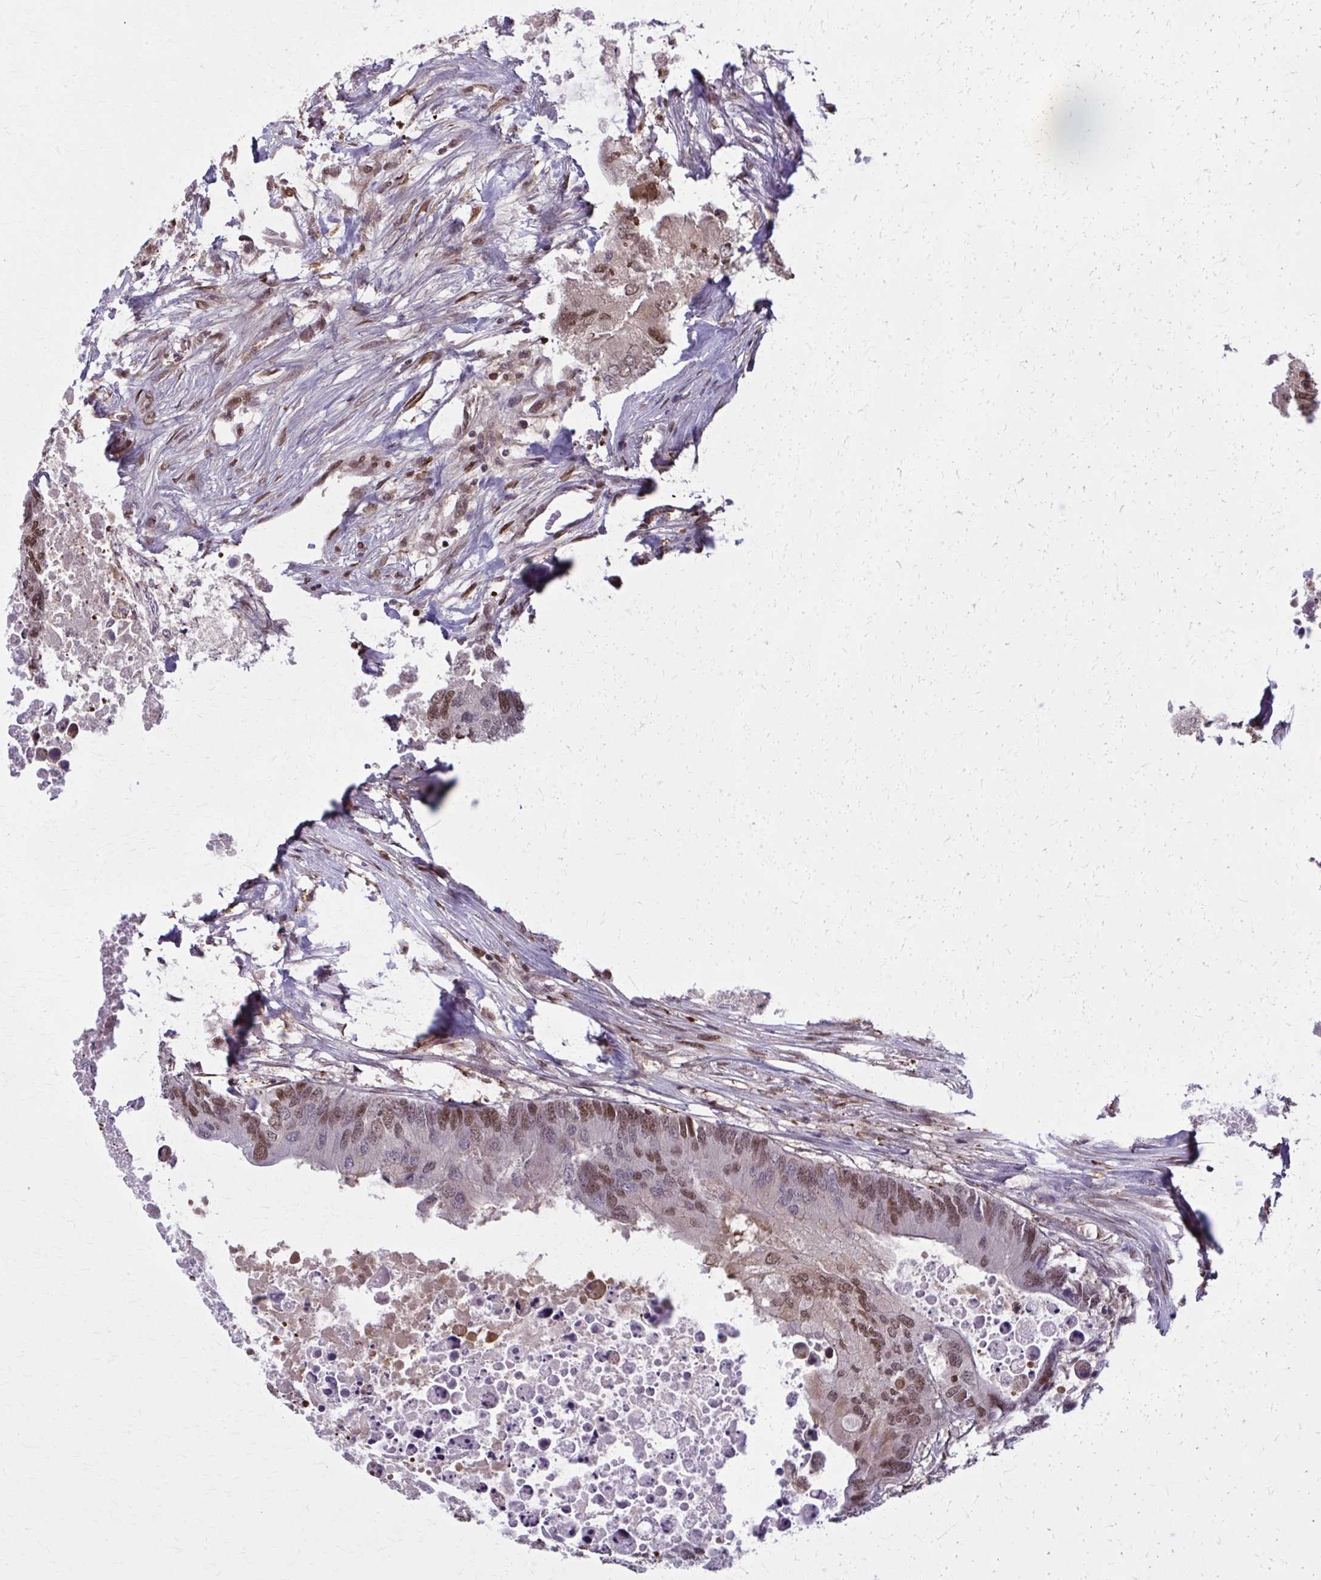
{"staining": {"intensity": "moderate", "quantity": ">75%", "location": "nuclear"}, "tissue": "colorectal cancer", "cell_type": "Tumor cells", "image_type": "cancer", "snomed": [{"axis": "morphology", "description": "Adenocarcinoma, NOS"}, {"axis": "topography", "description": "Colon"}], "caption": "Brown immunohistochemical staining in colorectal cancer demonstrates moderate nuclear expression in about >75% of tumor cells.", "gene": "MDH1", "patient": {"sex": "male", "age": 71}}